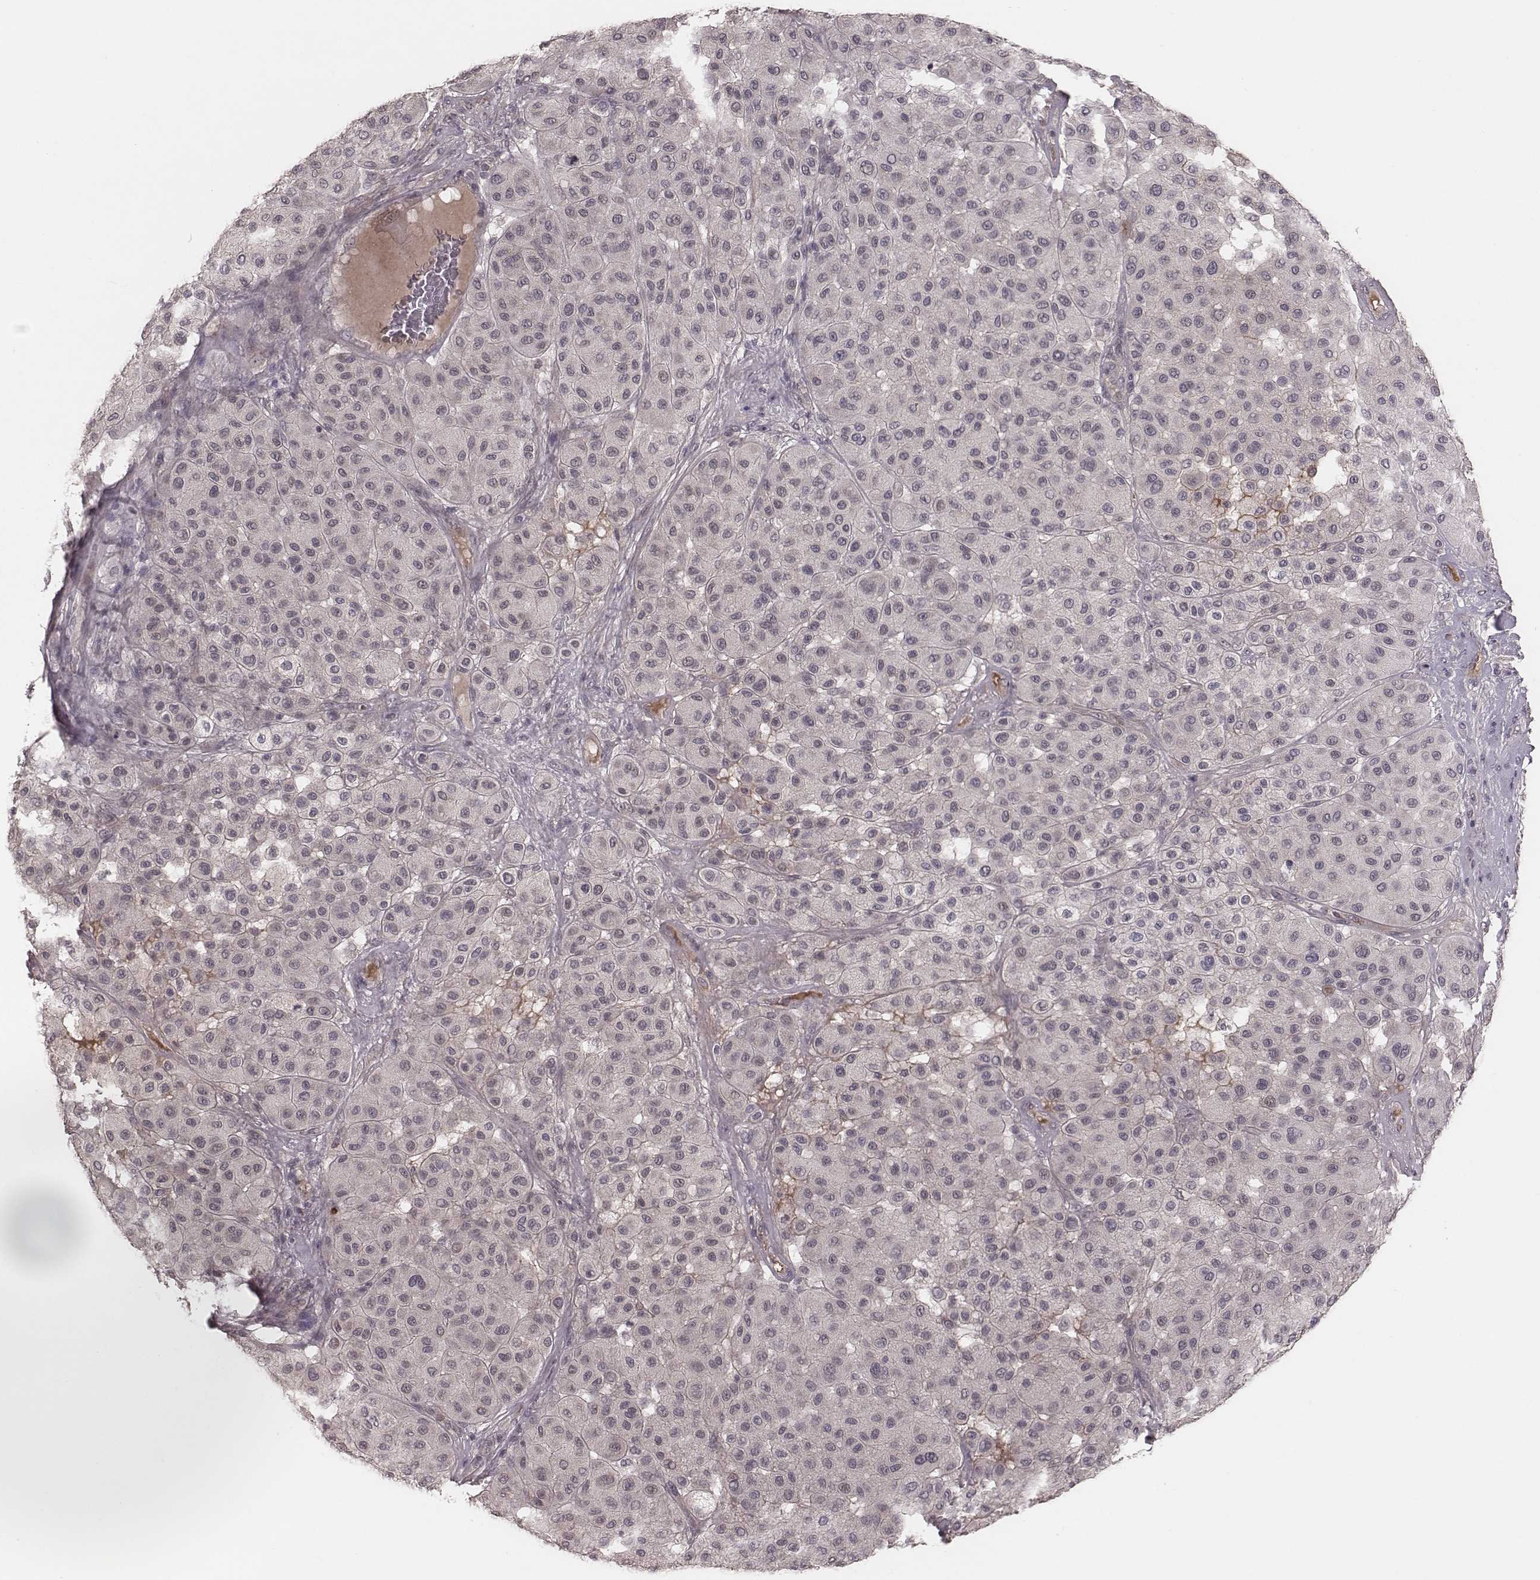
{"staining": {"intensity": "negative", "quantity": "none", "location": "none"}, "tissue": "melanoma", "cell_type": "Tumor cells", "image_type": "cancer", "snomed": [{"axis": "morphology", "description": "Malignant melanoma, Metastatic site"}, {"axis": "topography", "description": "Smooth muscle"}], "caption": "The micrograph exhibits no staining of tumor cells in melanoma.", "gene": "IL5", "patient": {"sex": "male", "age": 41}}